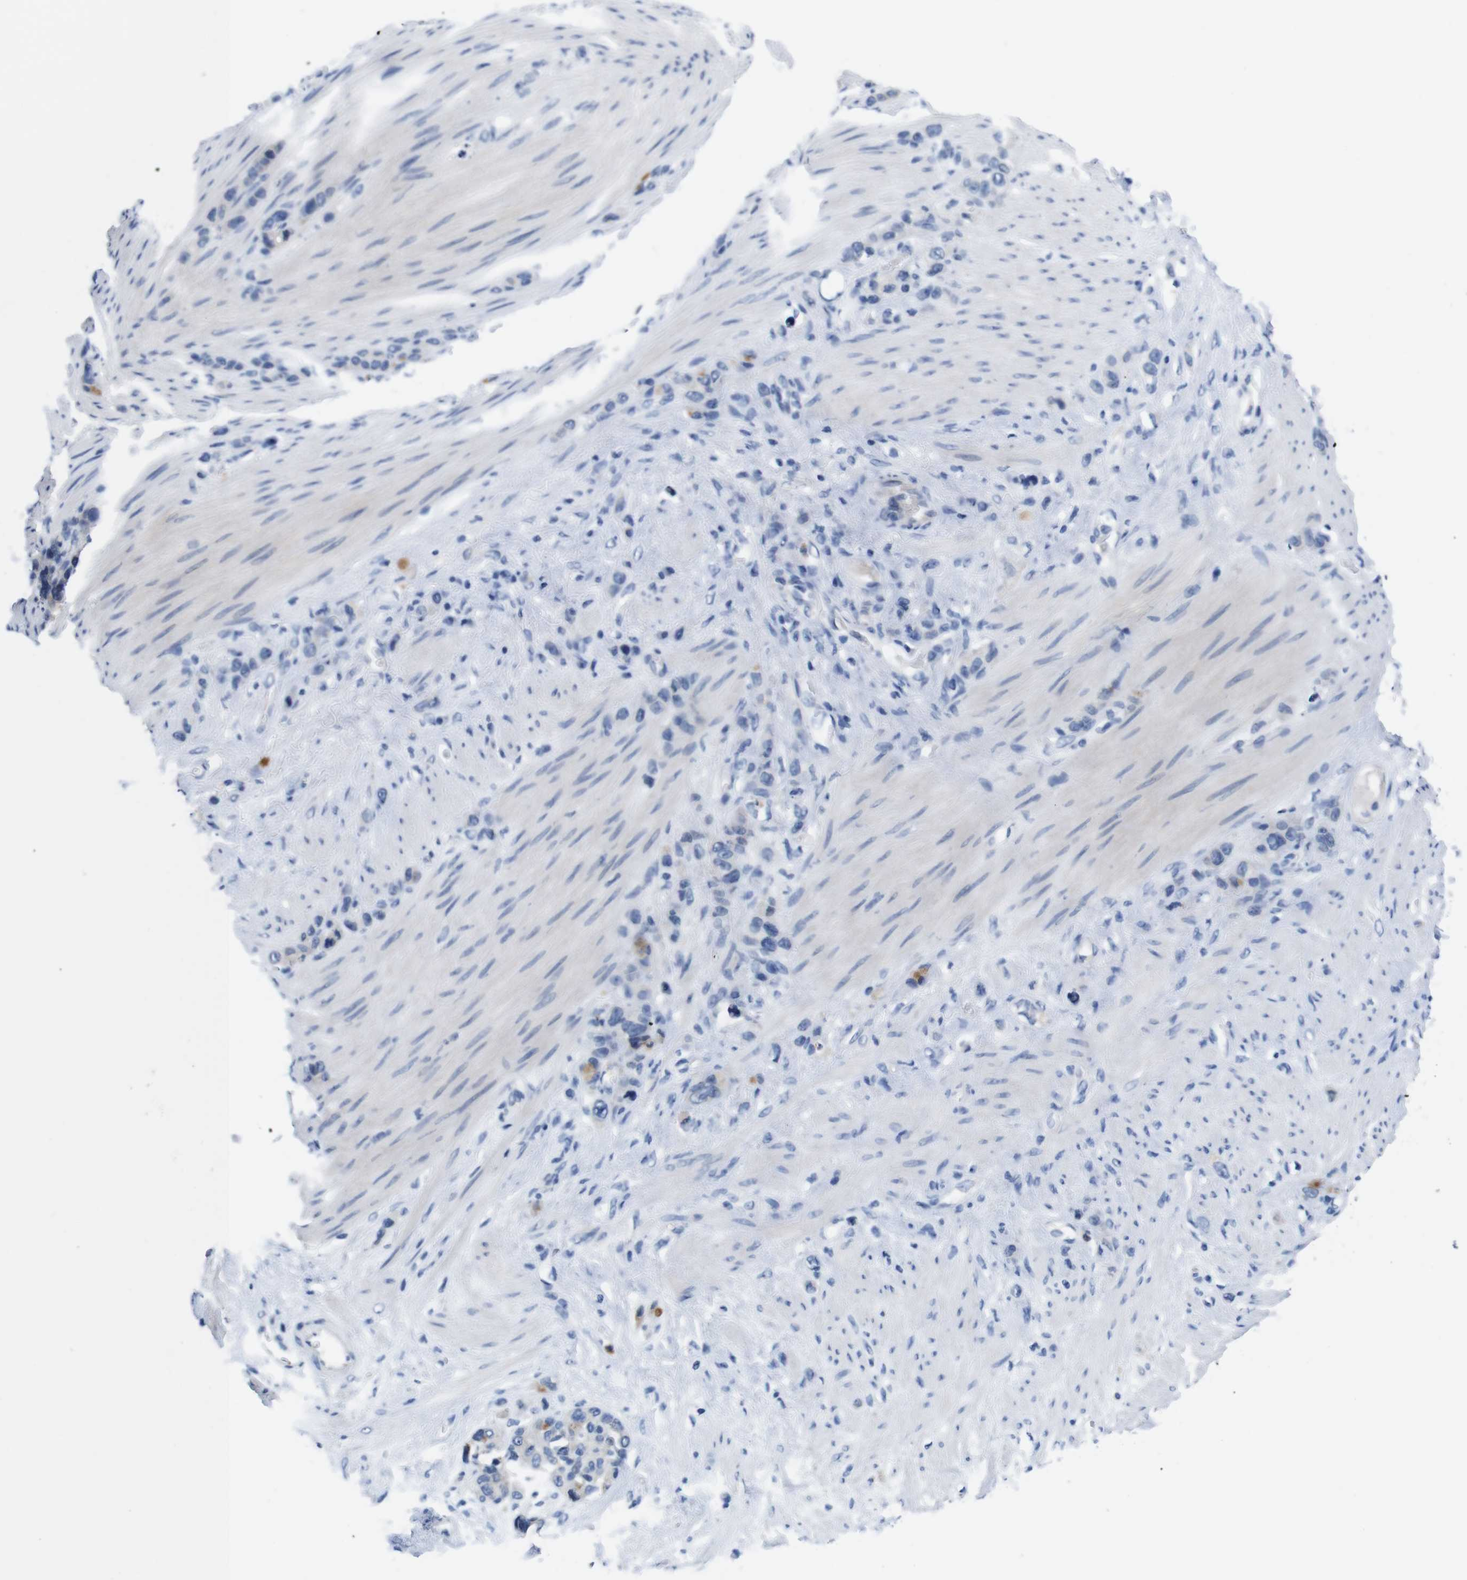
{"staining": {"intensity": "negative", "quantity": "none", "location": "none"}, "tissue": "stomach cancer", "cell_type": "Tumor cells", "image_type": "cancer", "snomed": [{"axis": "morphology", "description": "Adenocarcinoma, NOS"}, {"axis": "morphology", "description": "Adenocarcinoma, High grade"}, {"axis": "topography", "description": "Stomach, upper"}, {"axis": "topography", "description": "Stomach, lower"}], "caption": "Immunohistochemical staining of stomach cancer (adenocarcinoma) displays no significant expression in tumor cells.", "gene": "C1RL", "patient": {"sex": "female", "age": 65}}